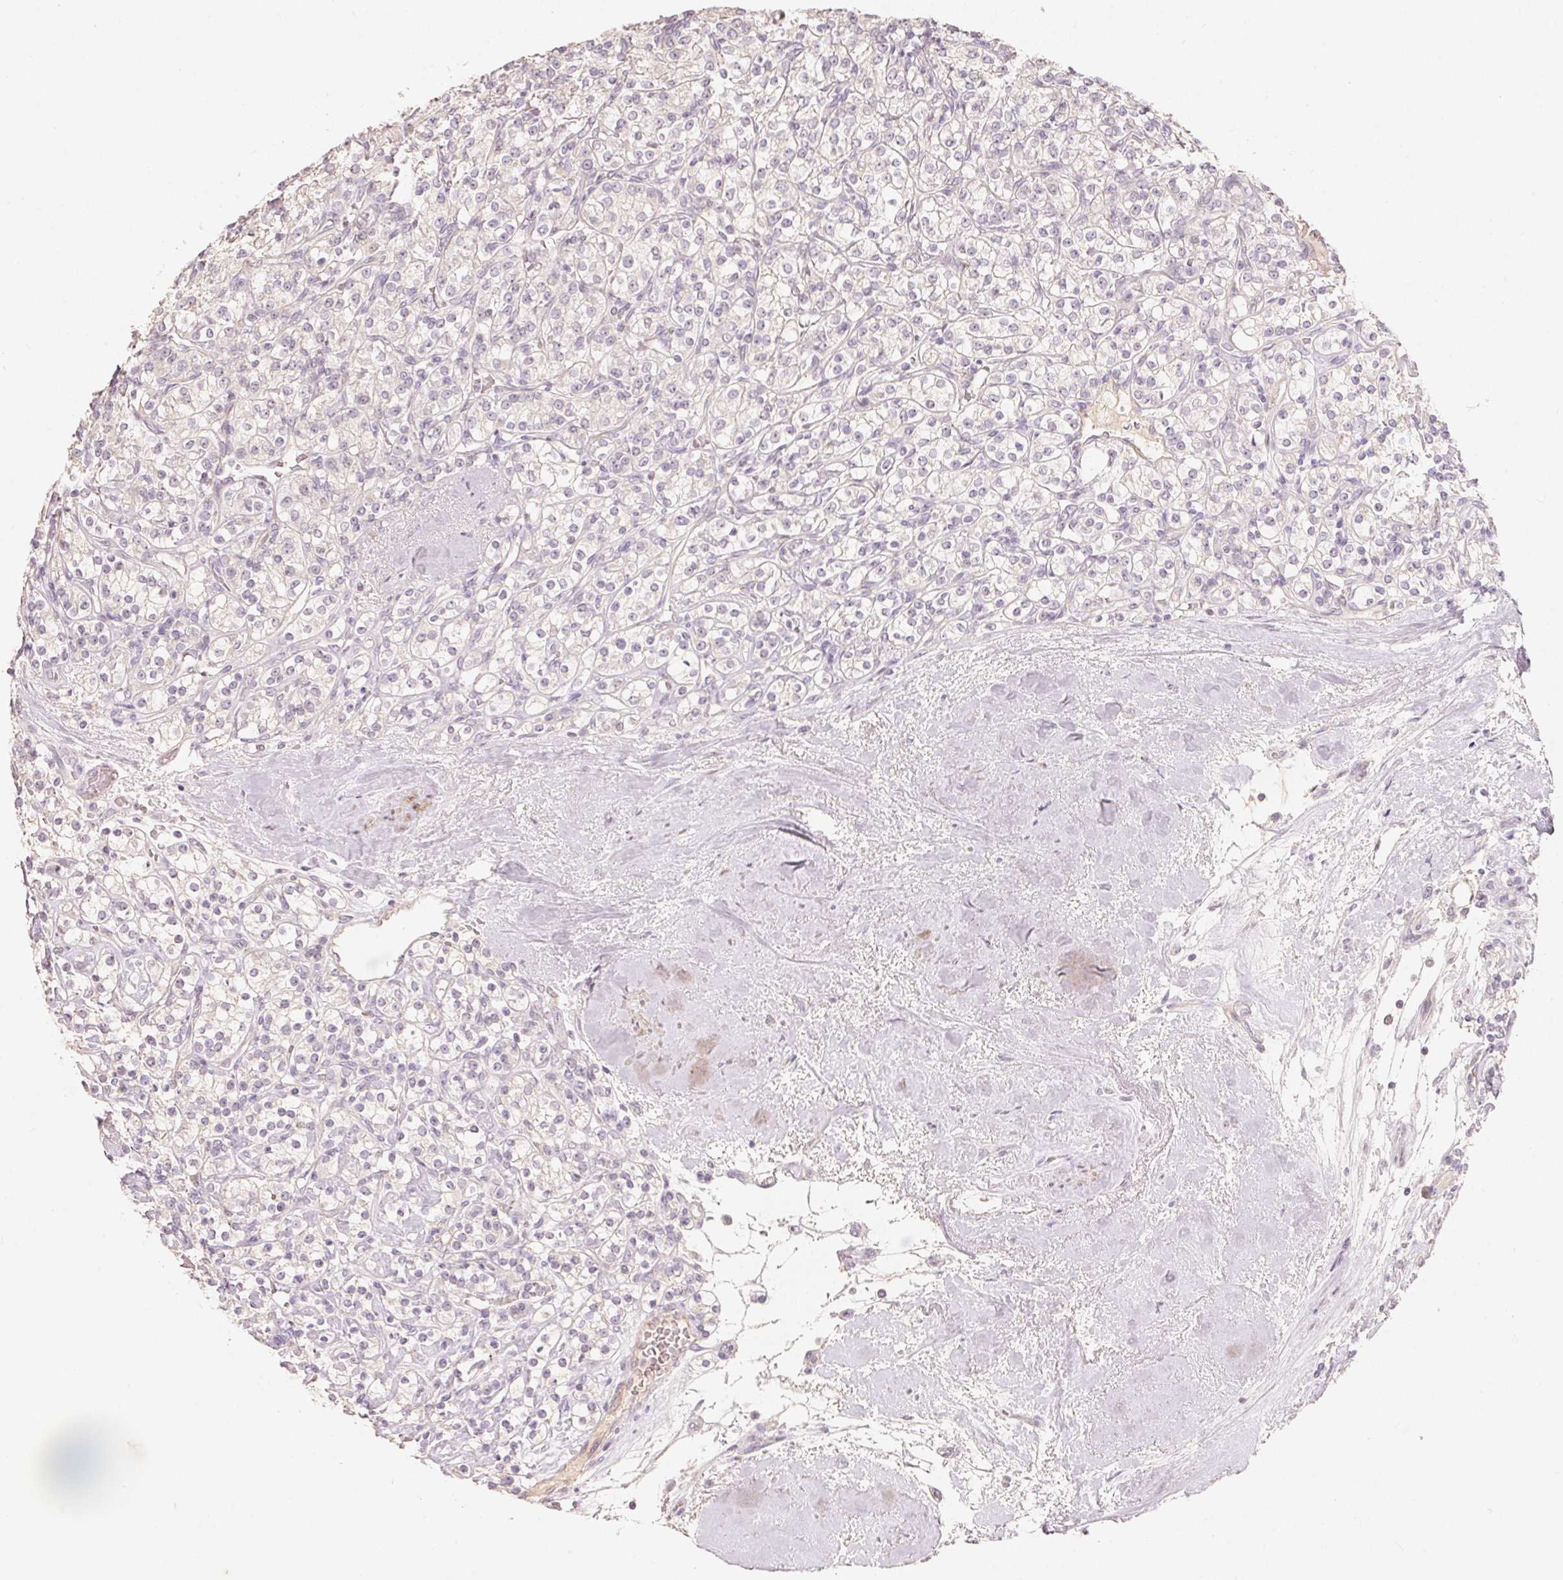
{"staining": {"intensity": "negative", "quantity": "none", "location": "none"}, "tissue": "renal cancer", "cell_type": "Tumor cells", "image_type": "cancer", "snomed": [{"axis": "morphology", "description": "Adenocarcinoma, NOS"}, {"axis": "topography", "description": "Kidney"}], "caption": "This is an immunohistochemistry photomicrograph of human renal cancer. There is no expression in tumor cells.", "gene": "TP53AIP1", "patient": {"sex": "male", "age": 77}}